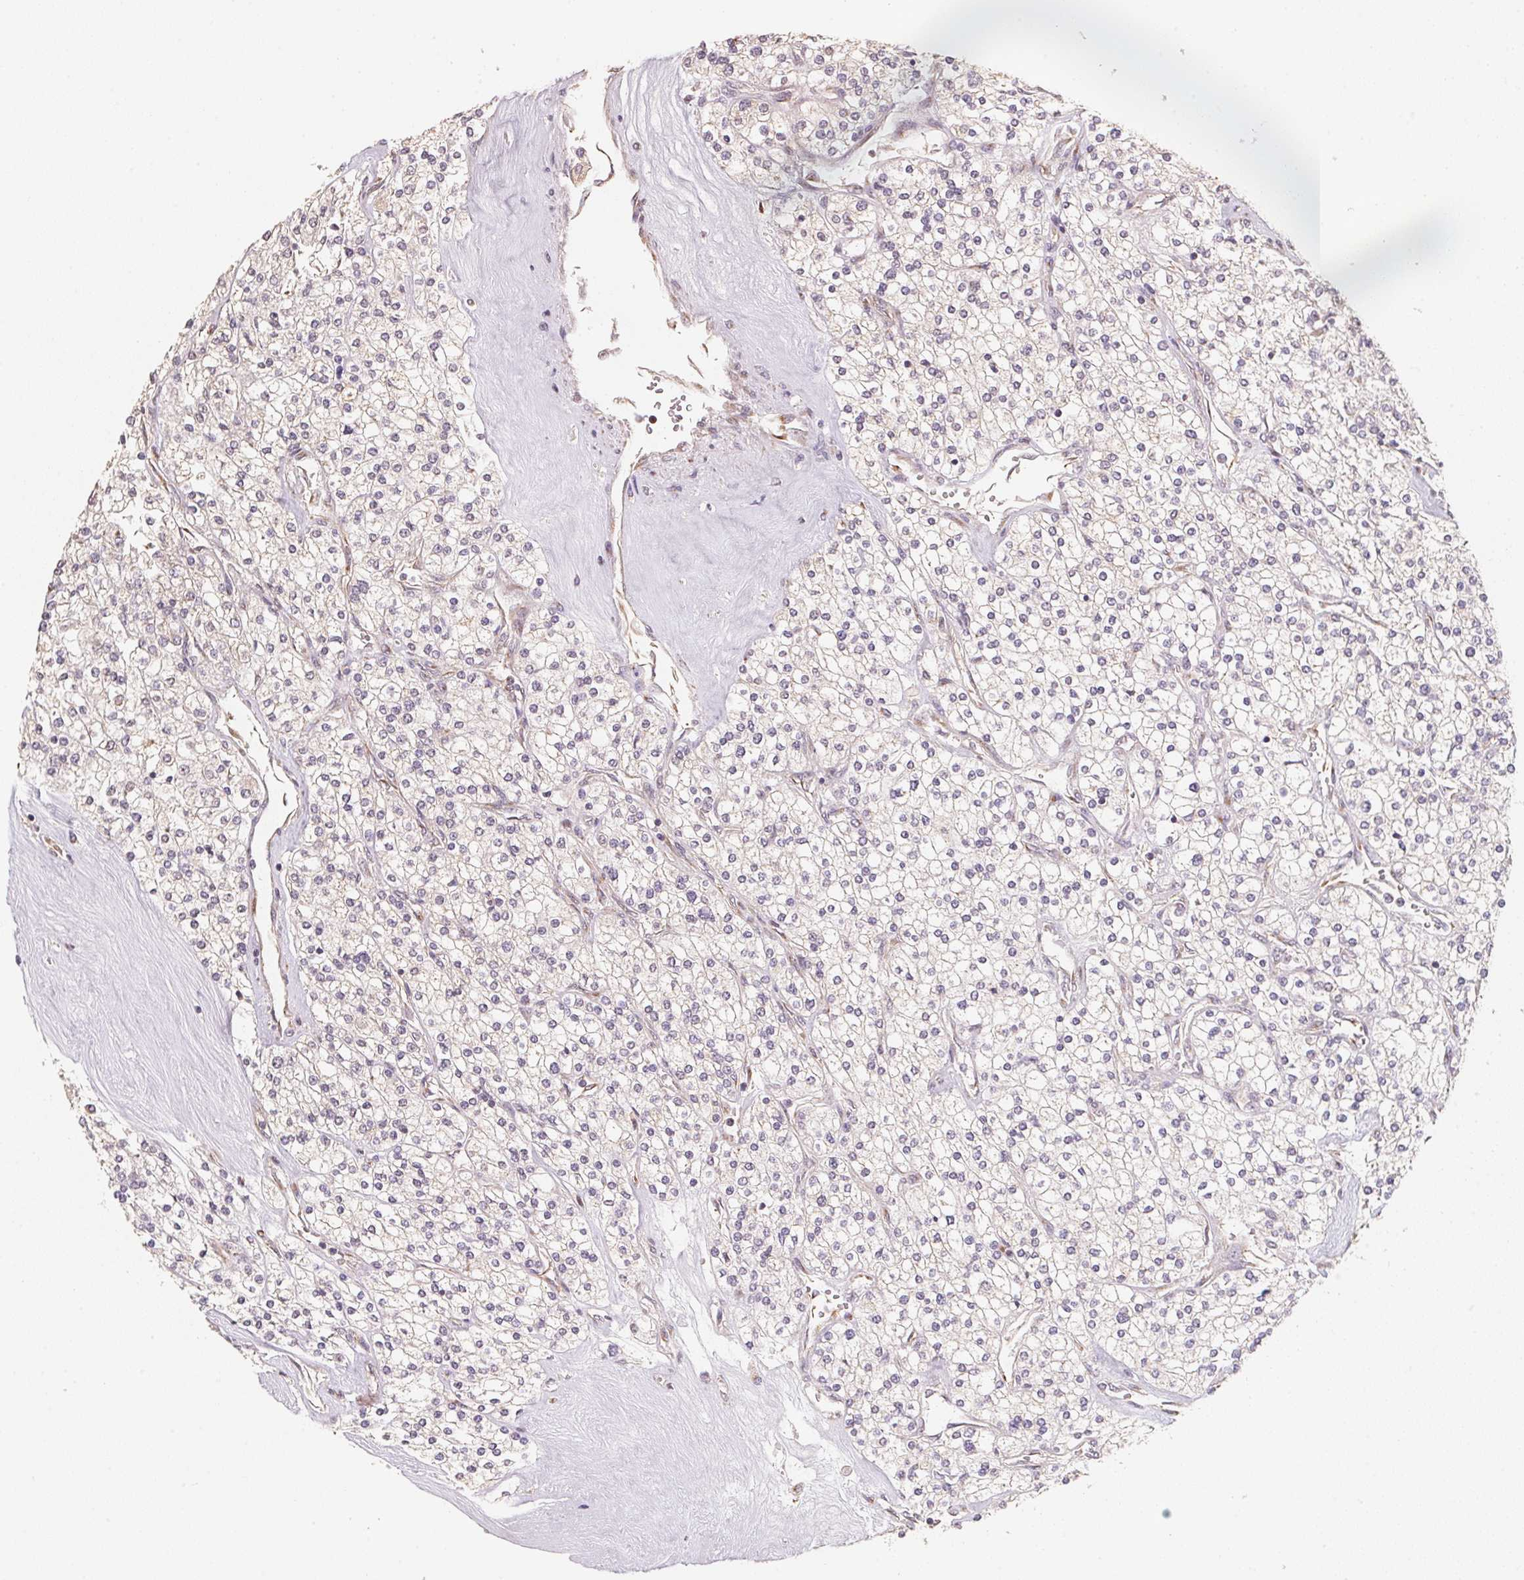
{"staining": {"intensity": "negative", "quantity": "none", "location": "none"}, "tissue": "renal cancer", "cell_type": "Tumor cells", "image_type": "cancer", "snomed": [{"axis": "morphology", "description": "Adenocarcinoma, NOS"}, {"axis": "topography", "description": "Kidney"}], "caption": "A high-resolution photomicrograph shows immunohistochemistry (IHC) staining of adenocarcinoma (renal), which shows no significant staining in tumor cells.", "gene": "TSPAN12", "patient": {"sex": "male", "age": 80}}